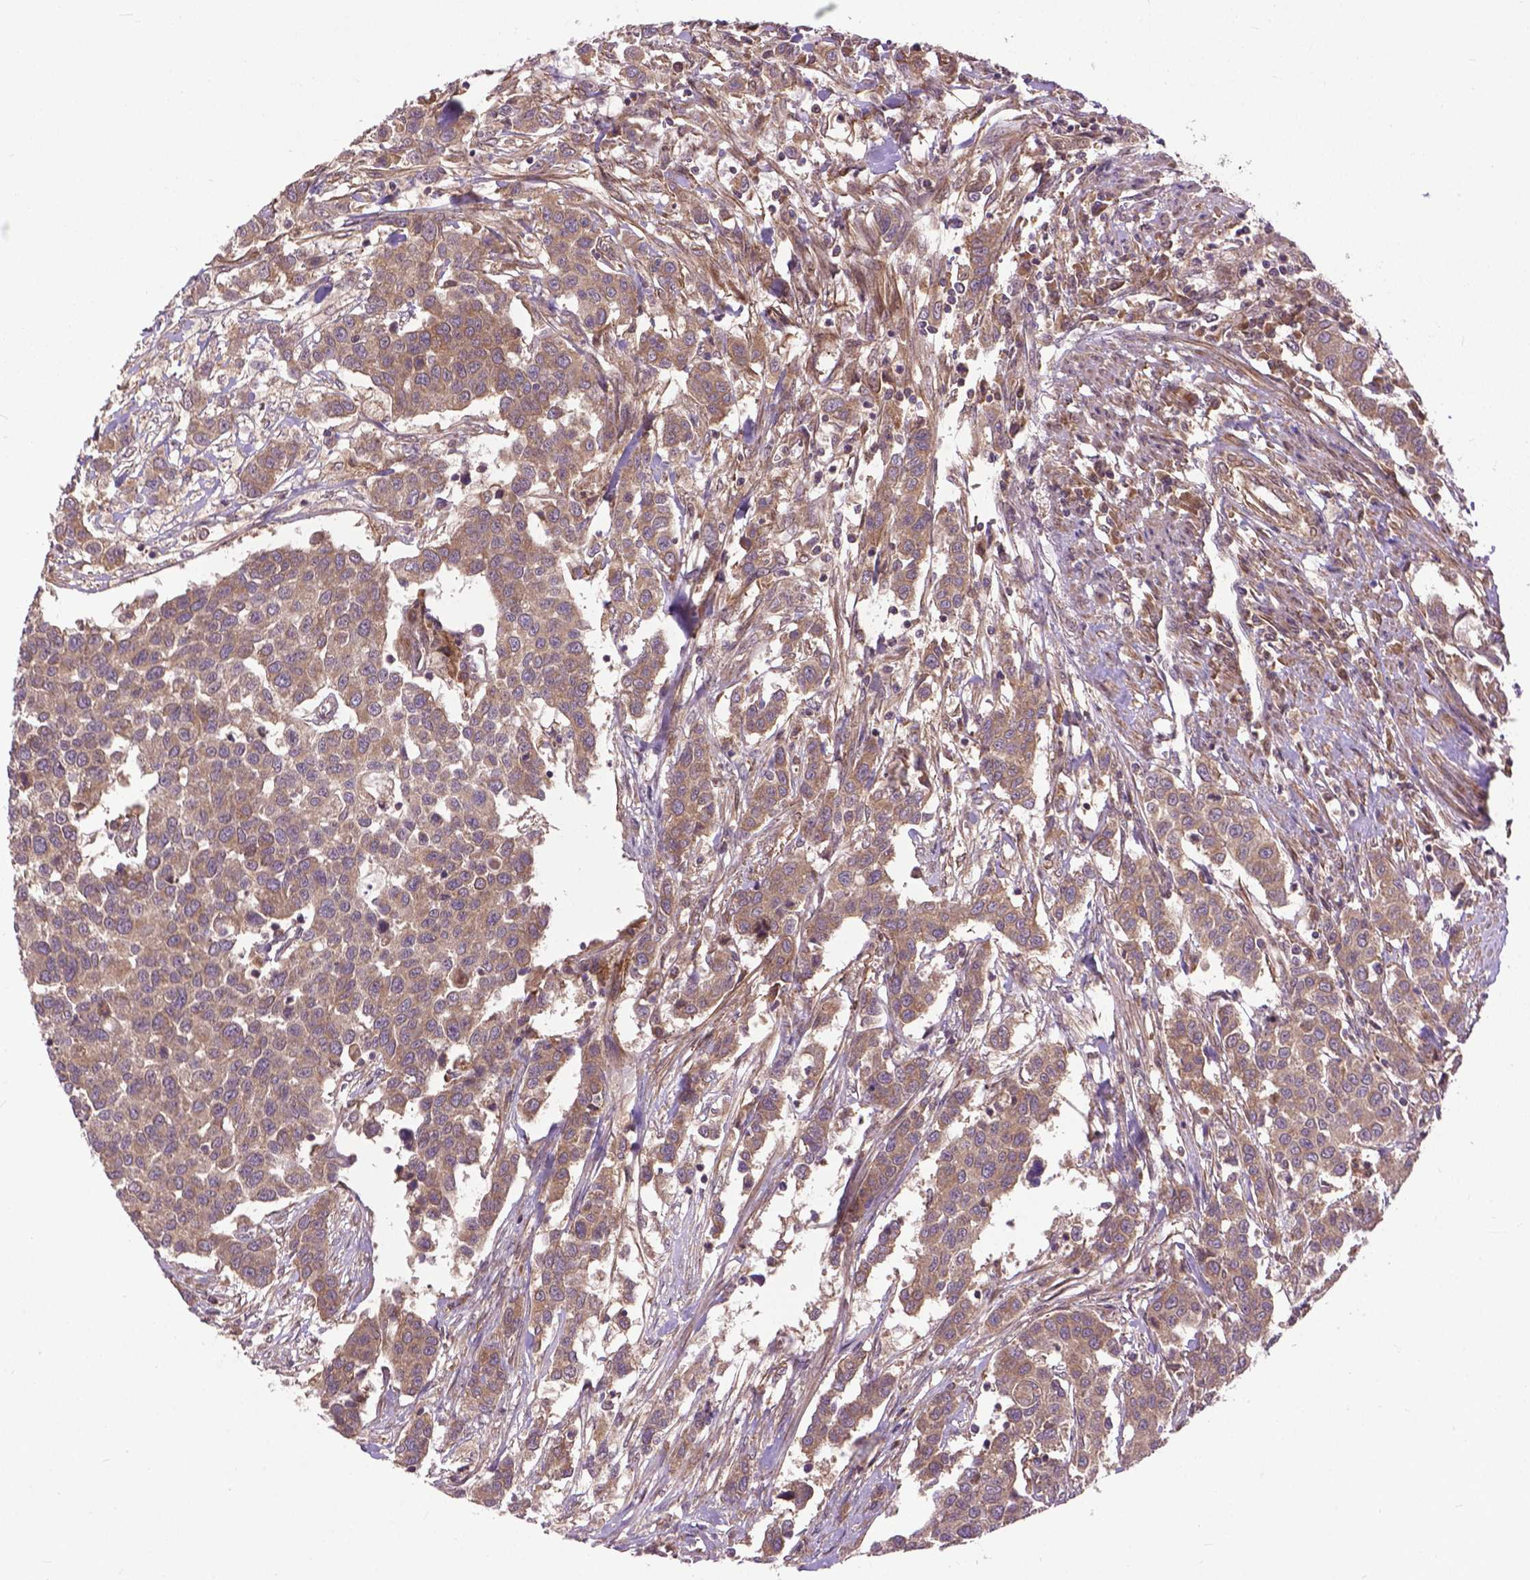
{"staining": {"intensity": "moderate", "quantity": ">75%", "location": "cytoplasmic/membranous"}, "tissue": "urothelial cancer", "cell_type": "Tumor cells", "image_type": "cancer", "snomed": [{"axis": "morphology", "description": "Urothelial carcinoma, High grade"}, {"axis": "topography", "description": "Urinary bladder"}], "caption": "The photomicrograph reveals a brown stain indicating the presence of a protein in the cytoplasmic/membranous of tumor cells in urothelial carcinoma (high-grade). The protein is stained brown, and the nuclei are stained in blue (DAB IHC with brightfield microscopy, high magnification).", "gene": "ZNF616", "patient": {"sex": "female", "age": 58}}